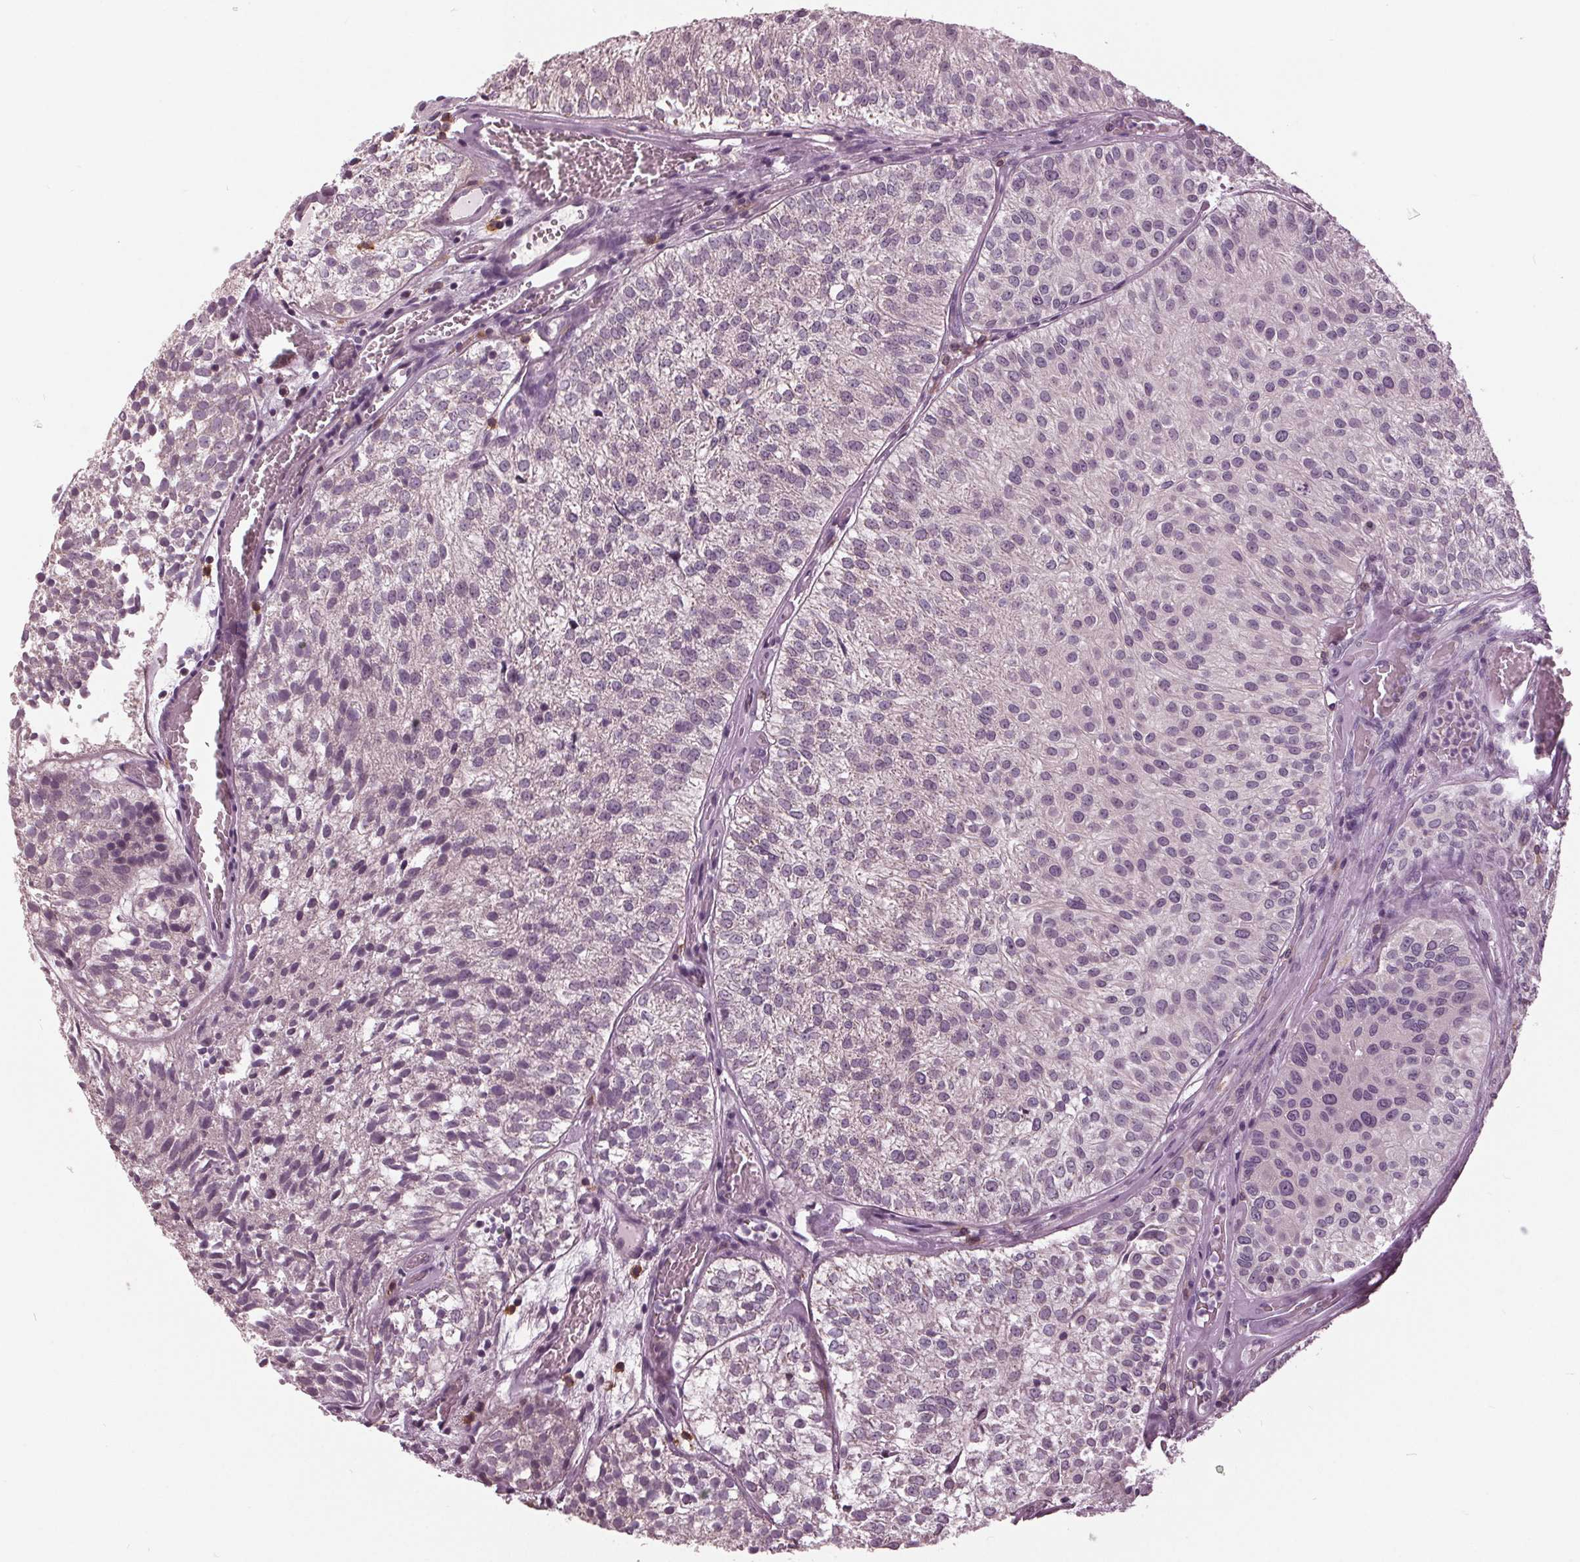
{"staining": {"intensity": "negative", "quantity": "none", "location": "none"}, "tissue": "urothelial cancer", "cell_type": "Tumor cells", "image_type": "cancer", "snomed": [{"axis": "morphology", "description": "Urothelial carcinoma, Low grade"}, {"axis": "topography", "description": "Urinary bladder"}], "caption": "Tumor cells show no significant staining in low-grade urothelial carcinoma.", "gene": "SIGLEC6", "patient": {"sex": "female", "age": 87}}